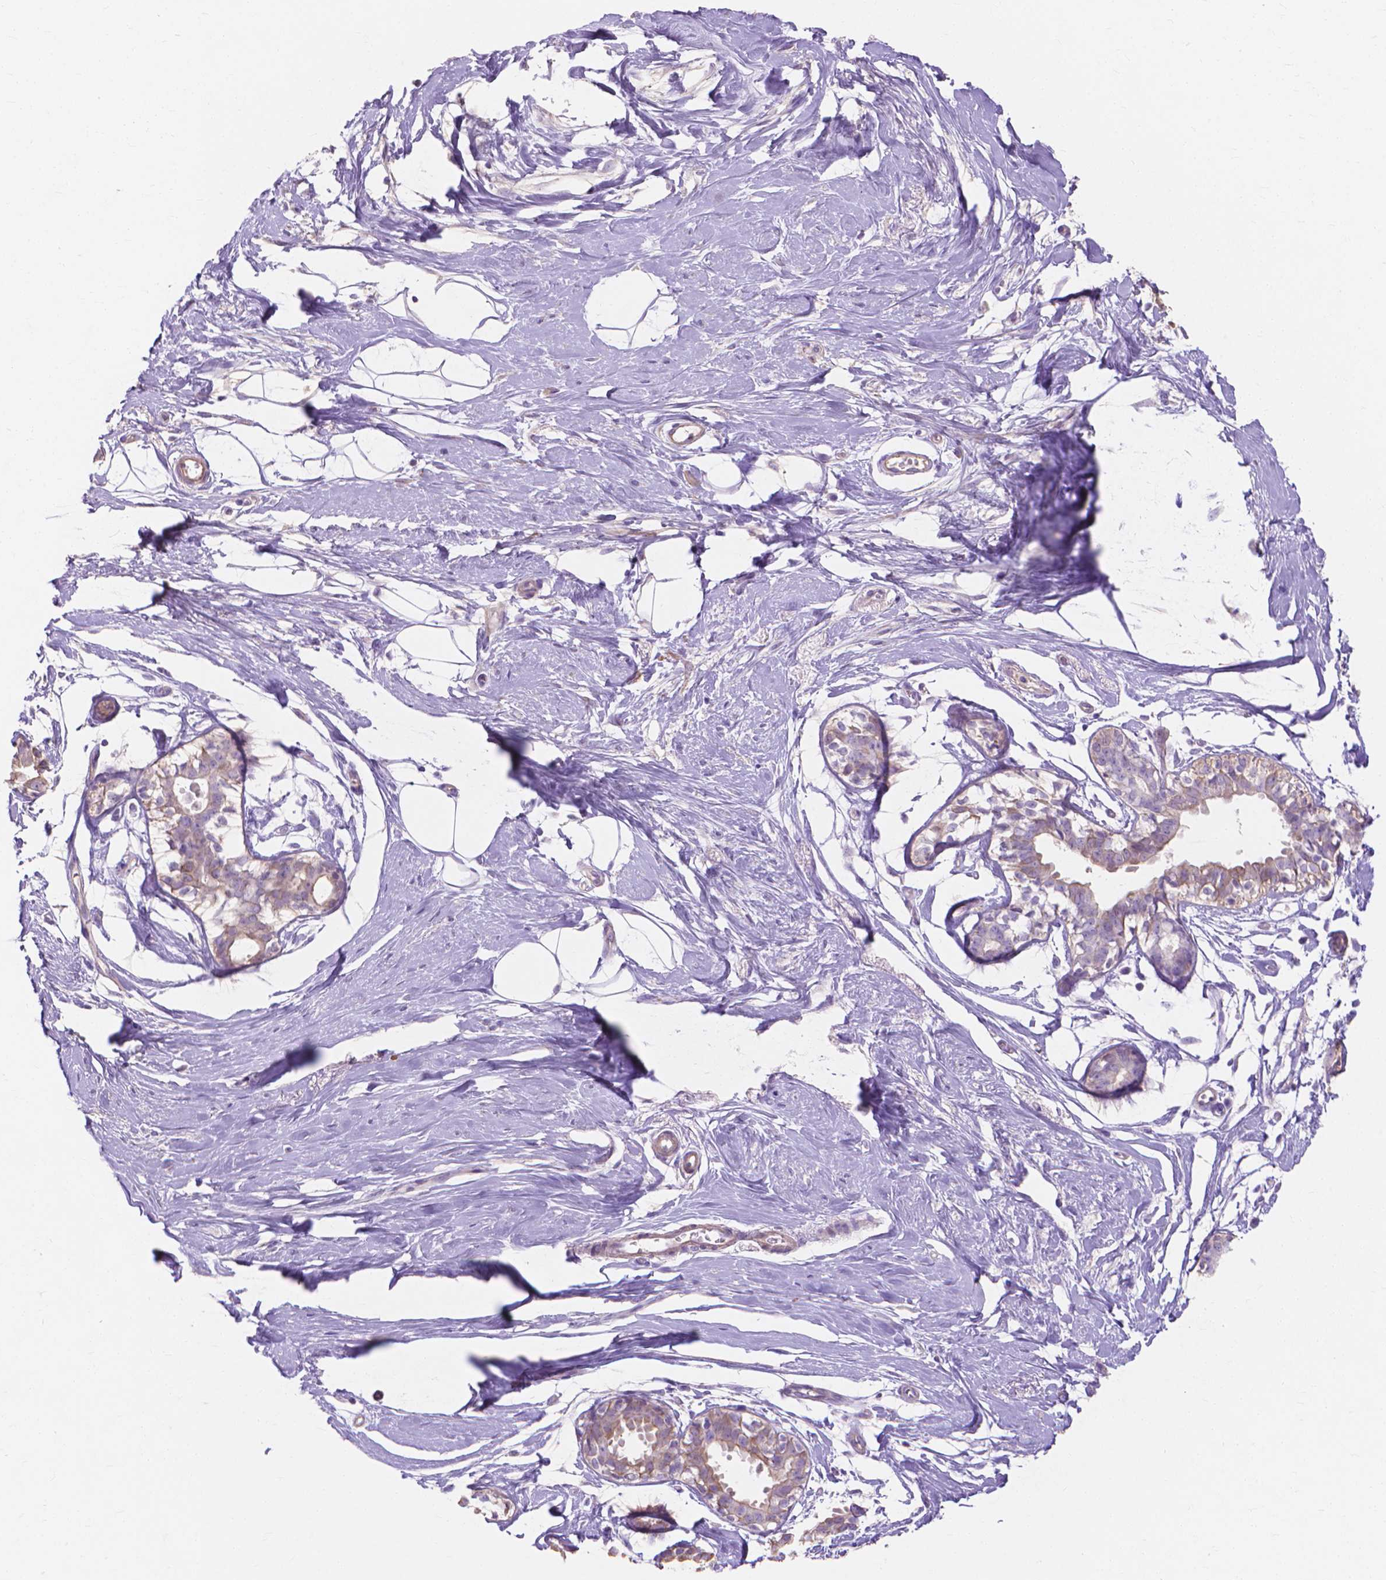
{"staining": {"intensity": "negative", "quantity": "none", "location": "none"}, "tissue": "breast", "cell_type": "Adipocytes", "image_type": "normal", "snomed": [{"axis": "morphology", "description": "Normal tissue, NOS"}, {"axis": "topography", "description": "Breast"}], "caption": "Breast stained for a protein using immunohistochemistry displays no expression adipocytes.", "gene": "MBLAC1", "patient": {"sex": "female", "age": 49}}